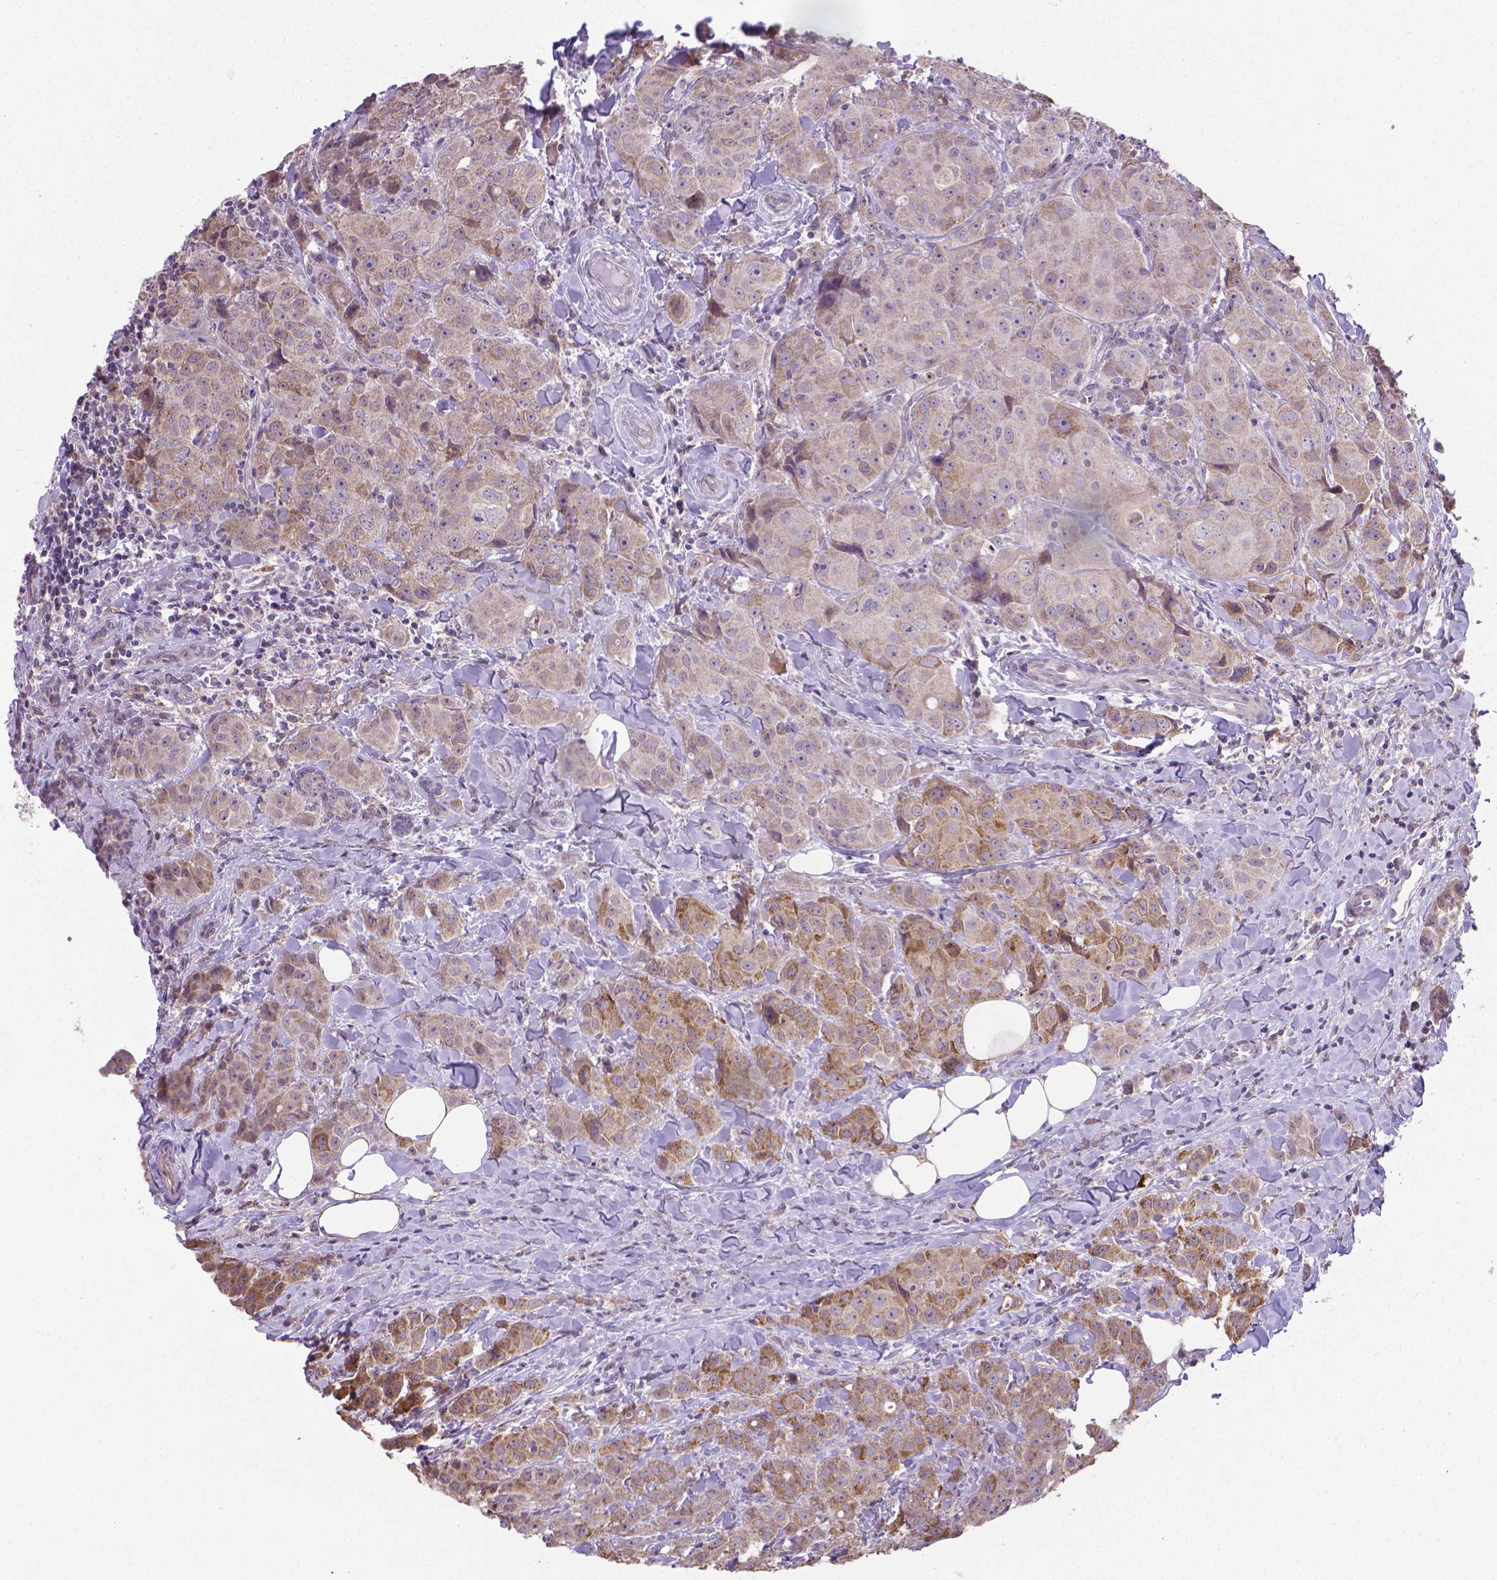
{"staining": {"intensity": "moderate", "quantity": "25%-75%", "location": "cytoplasmic/membranous"}, "tissue": "breast cancer", "cell_type": "Tumor cells", "image_type": "cancer", "snomed": [{"axis": "morphology", "description": "Duct carcinoma"}, {"axis": "topography", "description": "Breast"}], "caption": "A brown stain shows moderate cytoplasmic/membranous expression of a protein in breast invasive ductal carcinoma tumor cells.", "gene": "GPR63", "patient": {"sex": "female", "age": 43}}